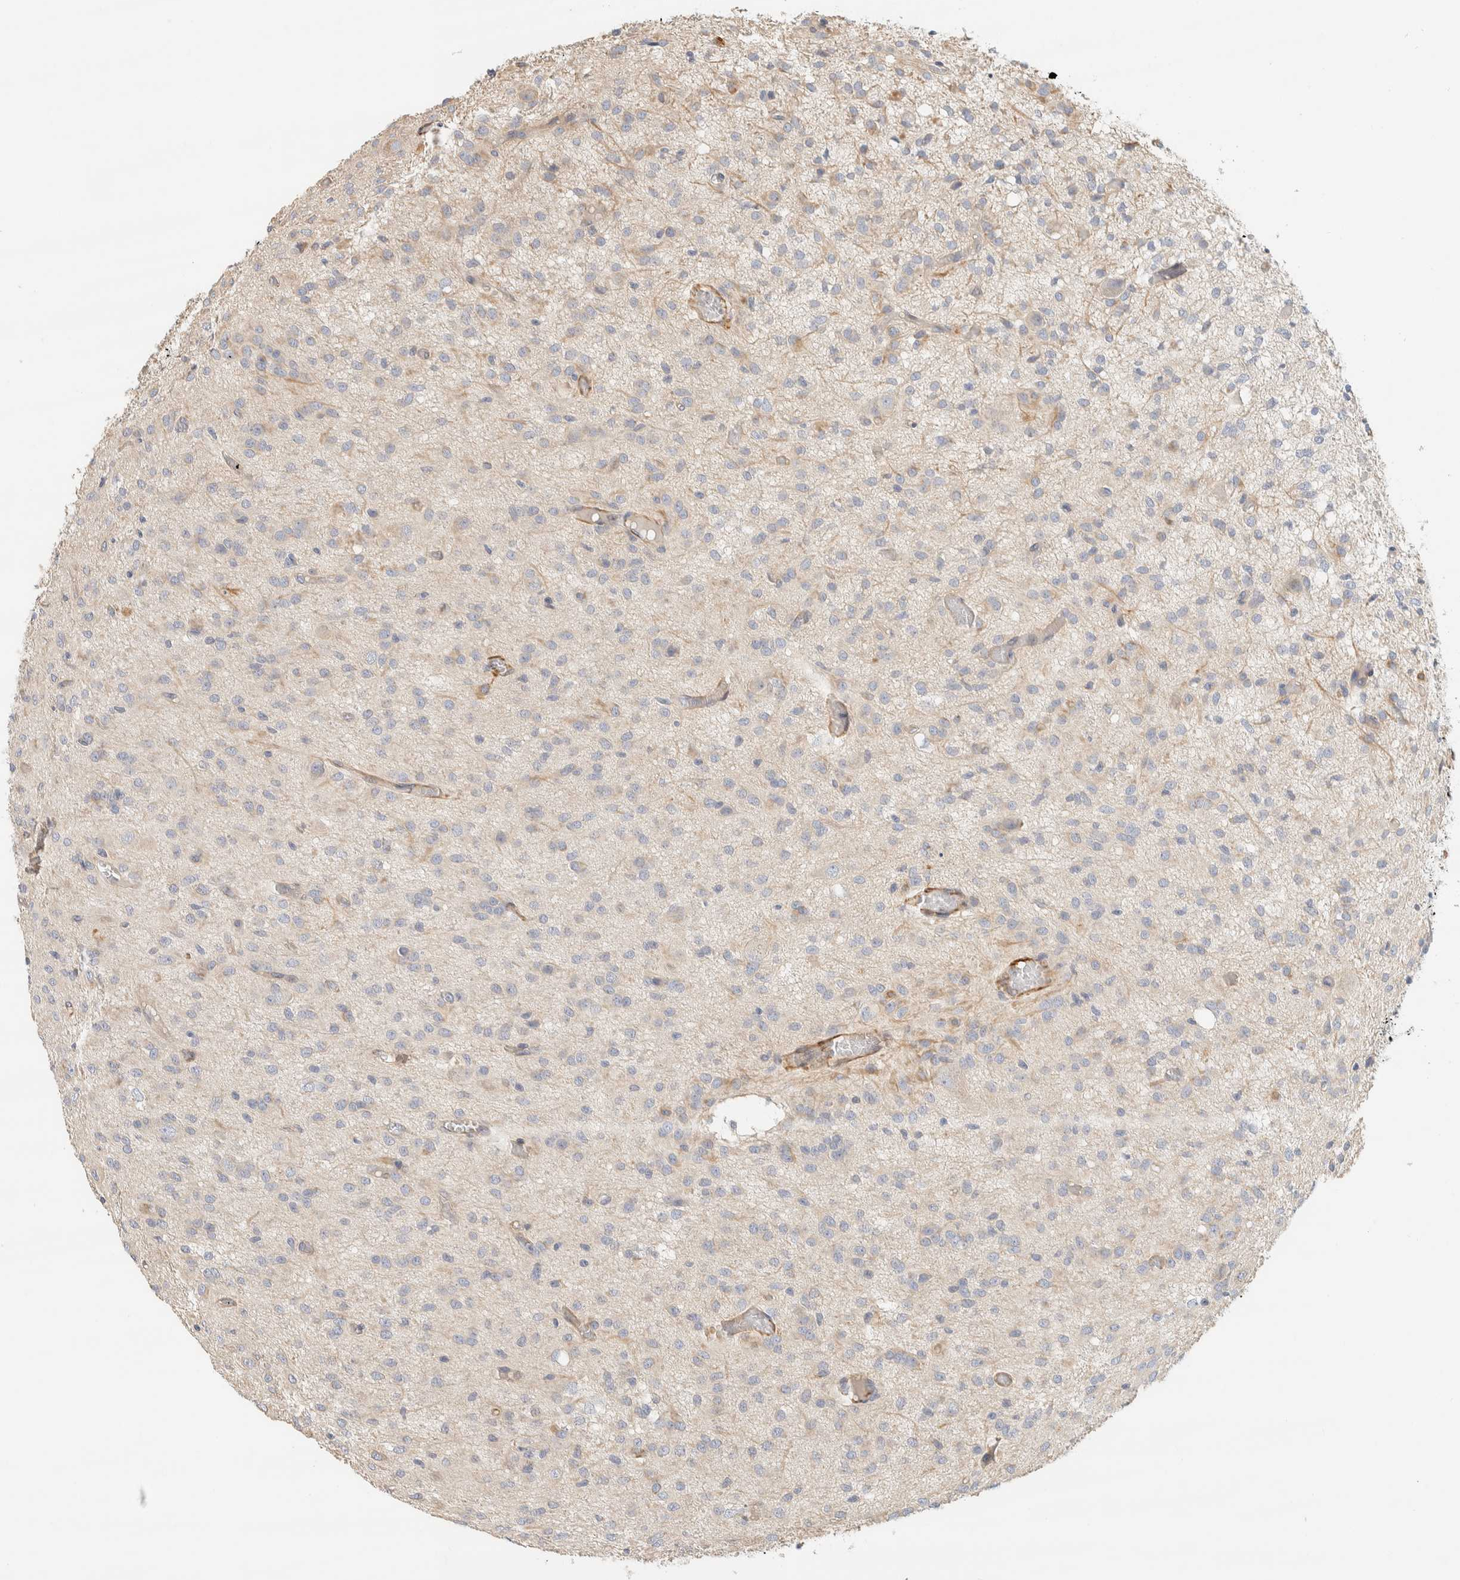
{"staining": {"intensity": "weak", "quantity": "<25%", "location": "cytoplasmic/membranous"}, "tissue": "glioma", "cell_type": "Tumor cells", "image_type": "cancer", "snomed": [{"axis": "morphology", "description": "Glioma, malignant, High grade"}, {"axis": "topography", "description": "Brain"}], "caption": "Immunohistochemical staining of human glioma exhibits no significant positivity in tumor cells.", "gene": "CDR2", "patient": {"sex": "female", "age": 59}}